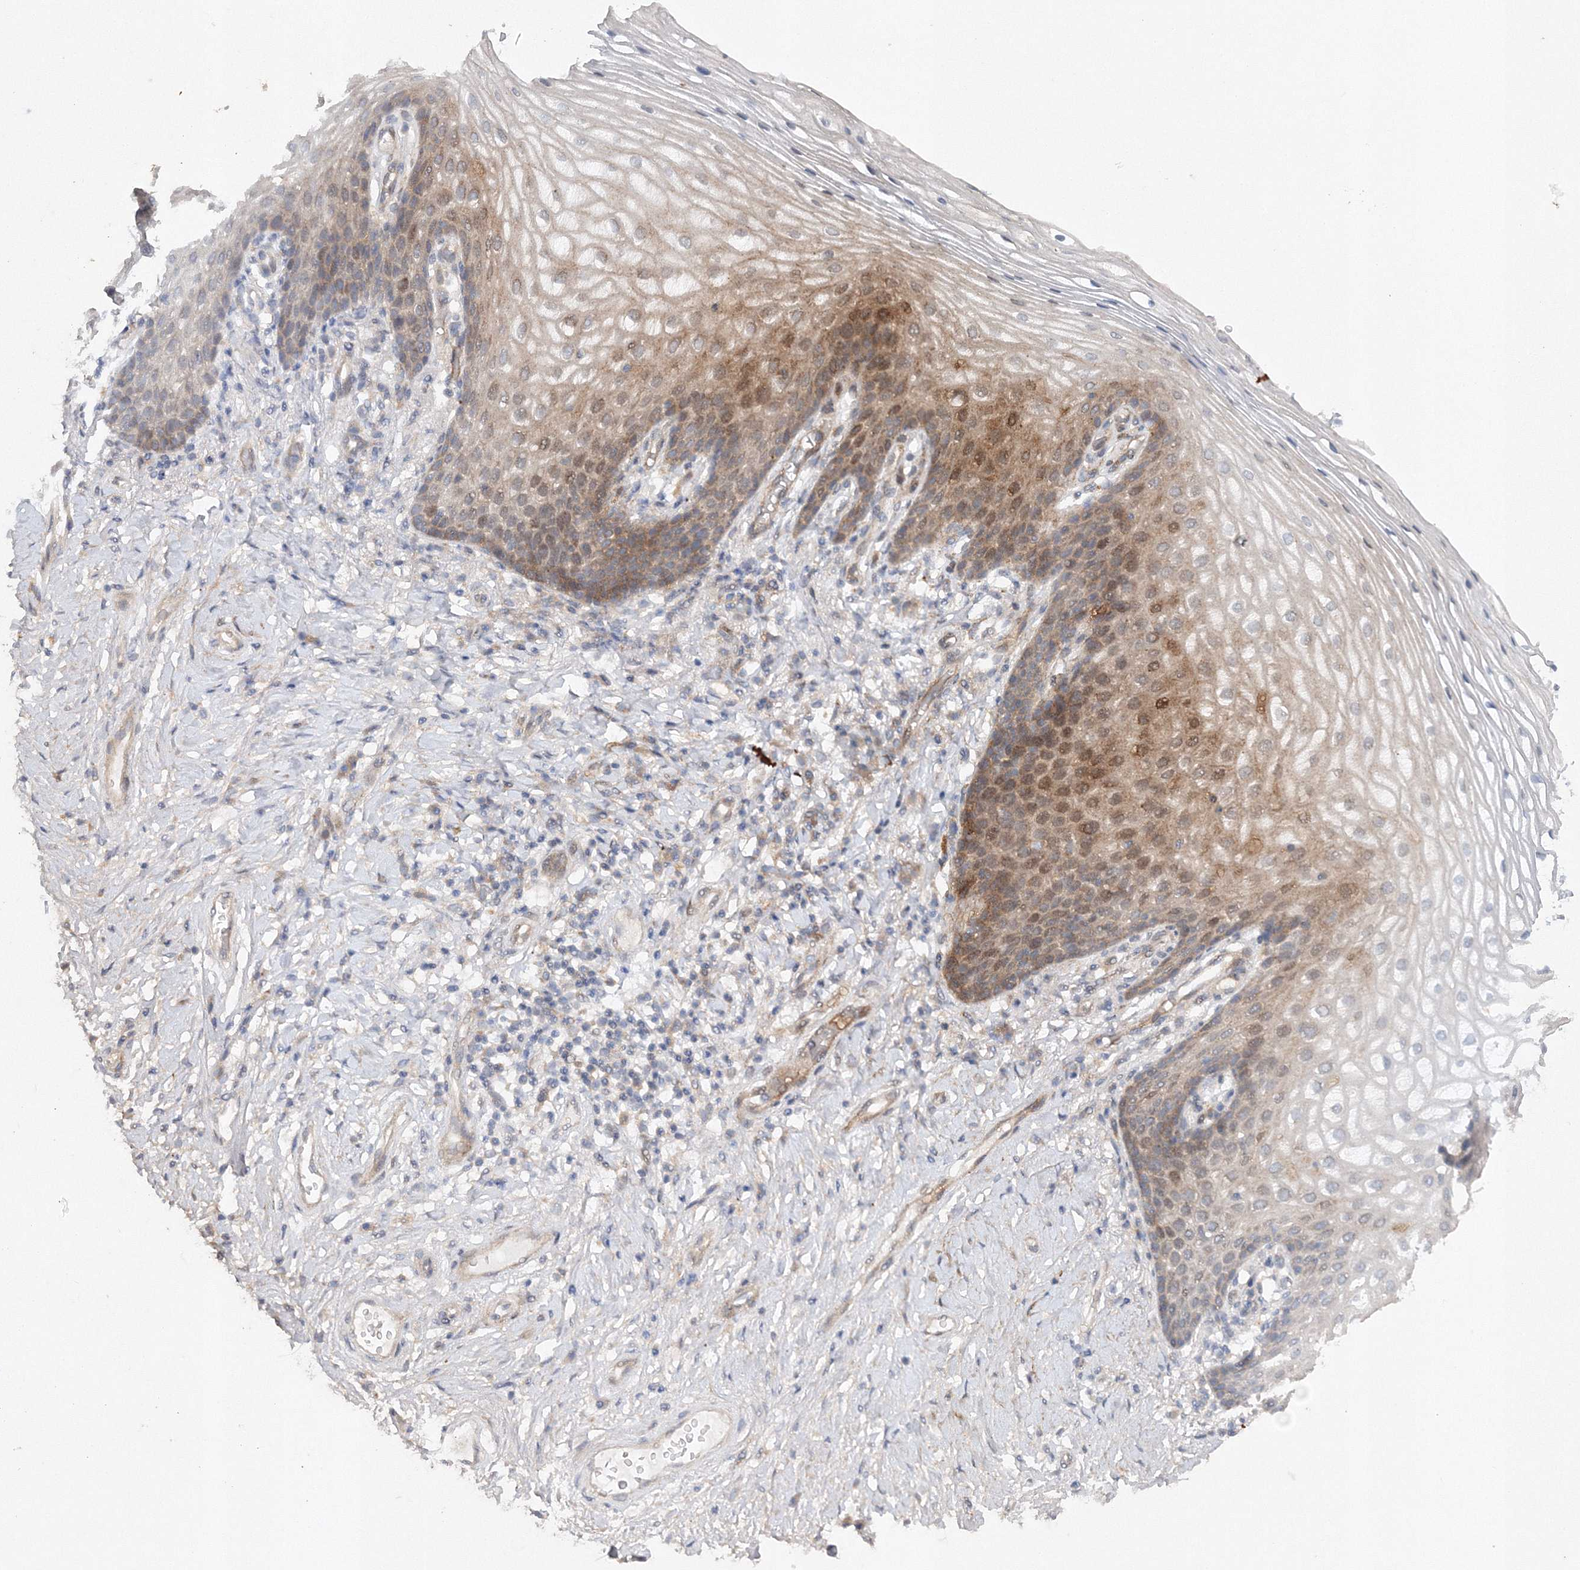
{"staining": {"intensity": "moderate", "quantity": "<25%", "location": "cytoplasmic/membranous,nuclear"}, "tissue": "vagina", "cell_type": "Squamous epithelial cells", "image_type": "normal", "snomed": [{"axis": "morphology", "description": "Normal tissue, NOS"}, {"axis": "topography", "description": "Vagina"}], "caption": "Vagina stained for a protein (brown) shows moderate cytoplasmic/membranous,nuclear positive positivity in approximately <25% of squamous epithelial cells.", "gene": "SLC36A1", "patient": {"sex": "female", "age": 60}}